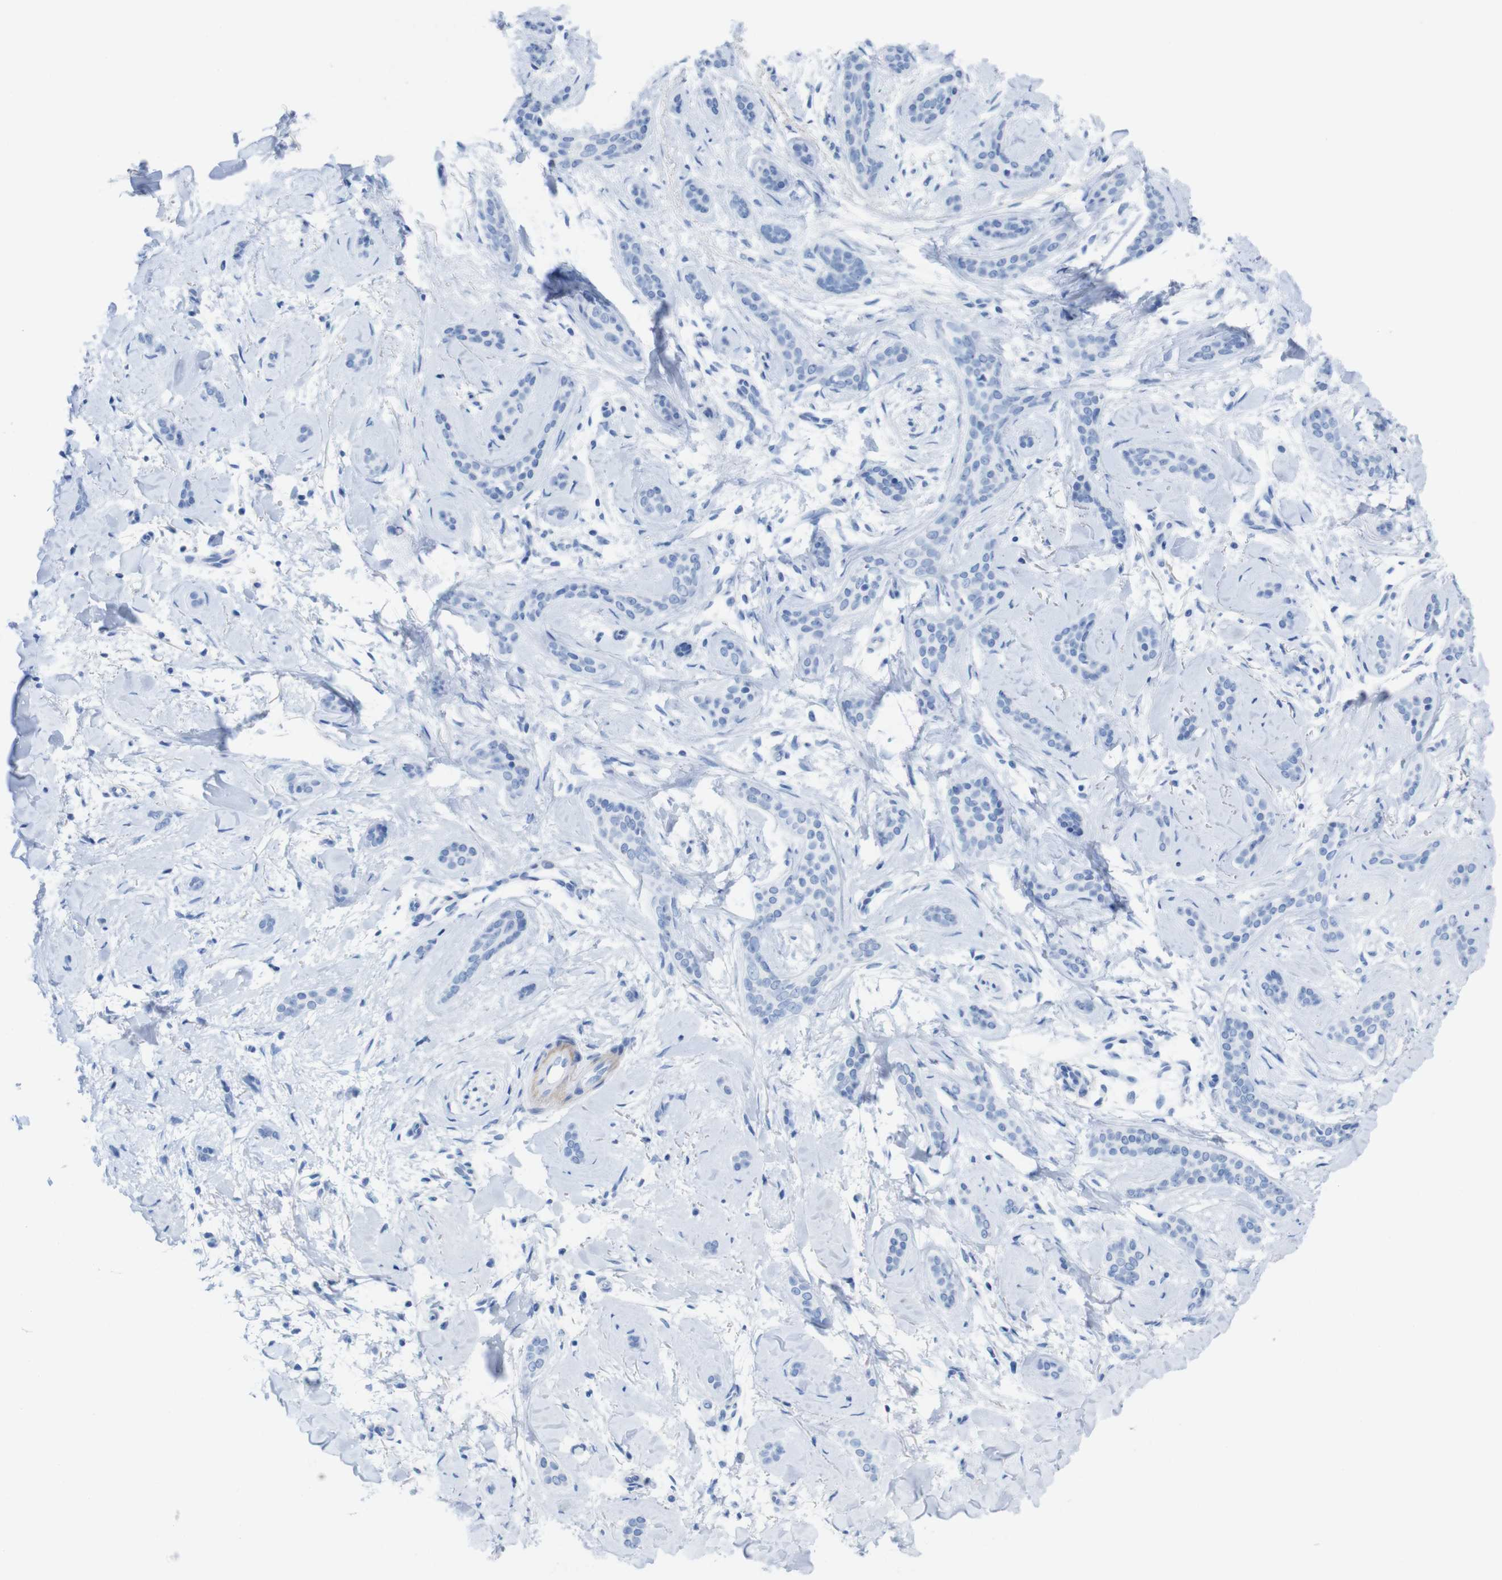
{"staining": {"intensity": "negative", "quantity": "none", "location": "none"}, "tissue": "skin cancer", "cell_type": "Tumor cells", "image_type": "cancer", "snomed": [{"axis": "morphology", "description": "Basal cell carcinoma"}, {"axis": "morphology", "description": "Adnexal tumor, benign"}, {"axis": "topography", "description": "Skin"}], "caption": "Histopathology image shows no protein staining in tumor cells of skin basal cell carcinoma tissue. (DAB (3,3'-diaminobenzidine) immunohistochemistry (IHC) visualized using brightfield microscopy, high magnification).", "gene": "LAG3", "patient": {"sex": "female", "age": 42}}